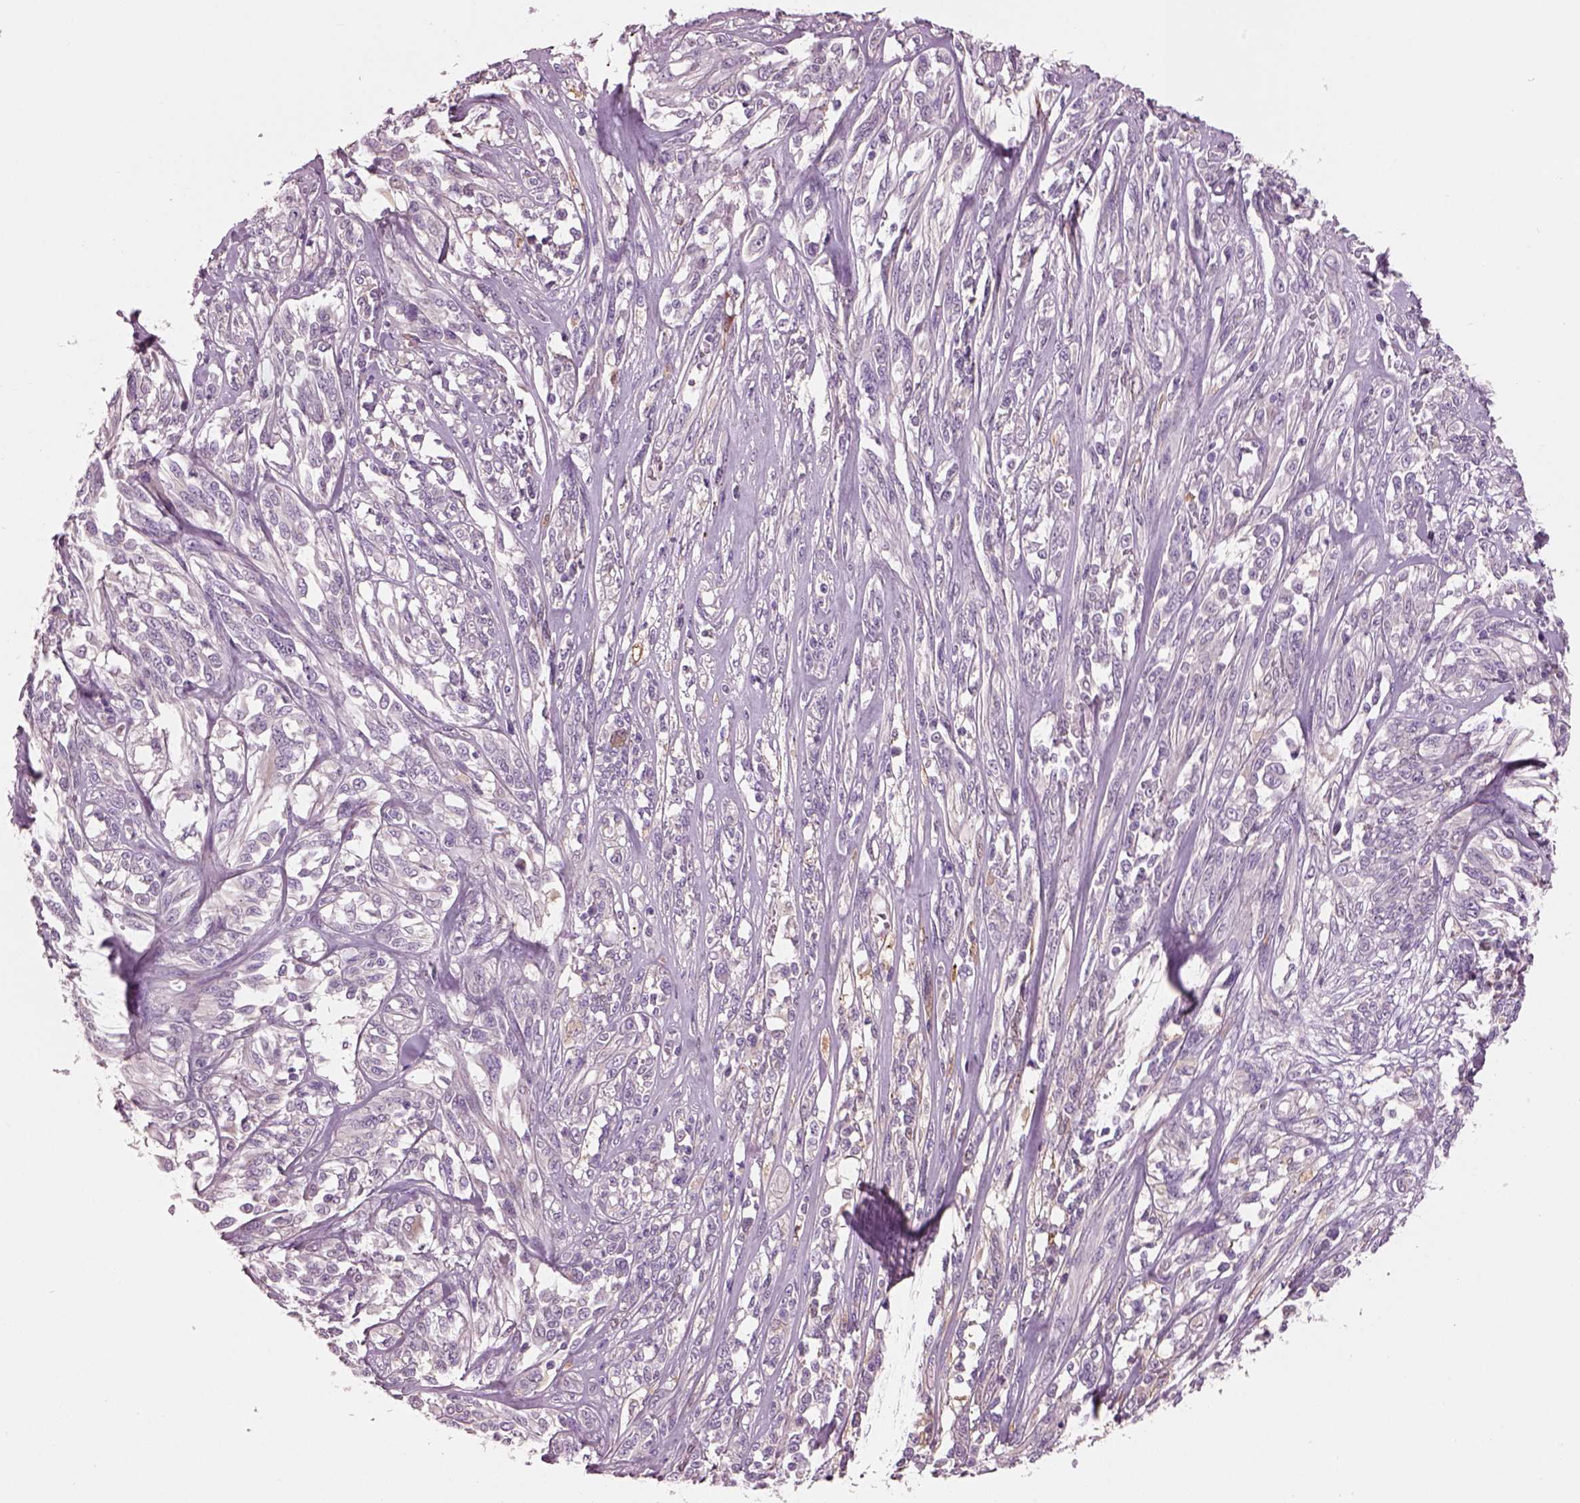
{"staining": {"intensity": "negative", "quantity": "none", "location": "none"}, "tissue": "melanoma", "cell_type": "Tumor cells", "image_type": "cancer", "snomed": [{"axis": "morphology", "description": "Malignant melanoma, NOS"}, {"axis": "topography", "description": "Skin"}], "caption": "Malignant melanoma stained for a protein using immunohistochemistry (IHC) reveals no expression tumor cells.", "gene": "ADGRG5", "patient": {"sex": "female", "age": 91}}